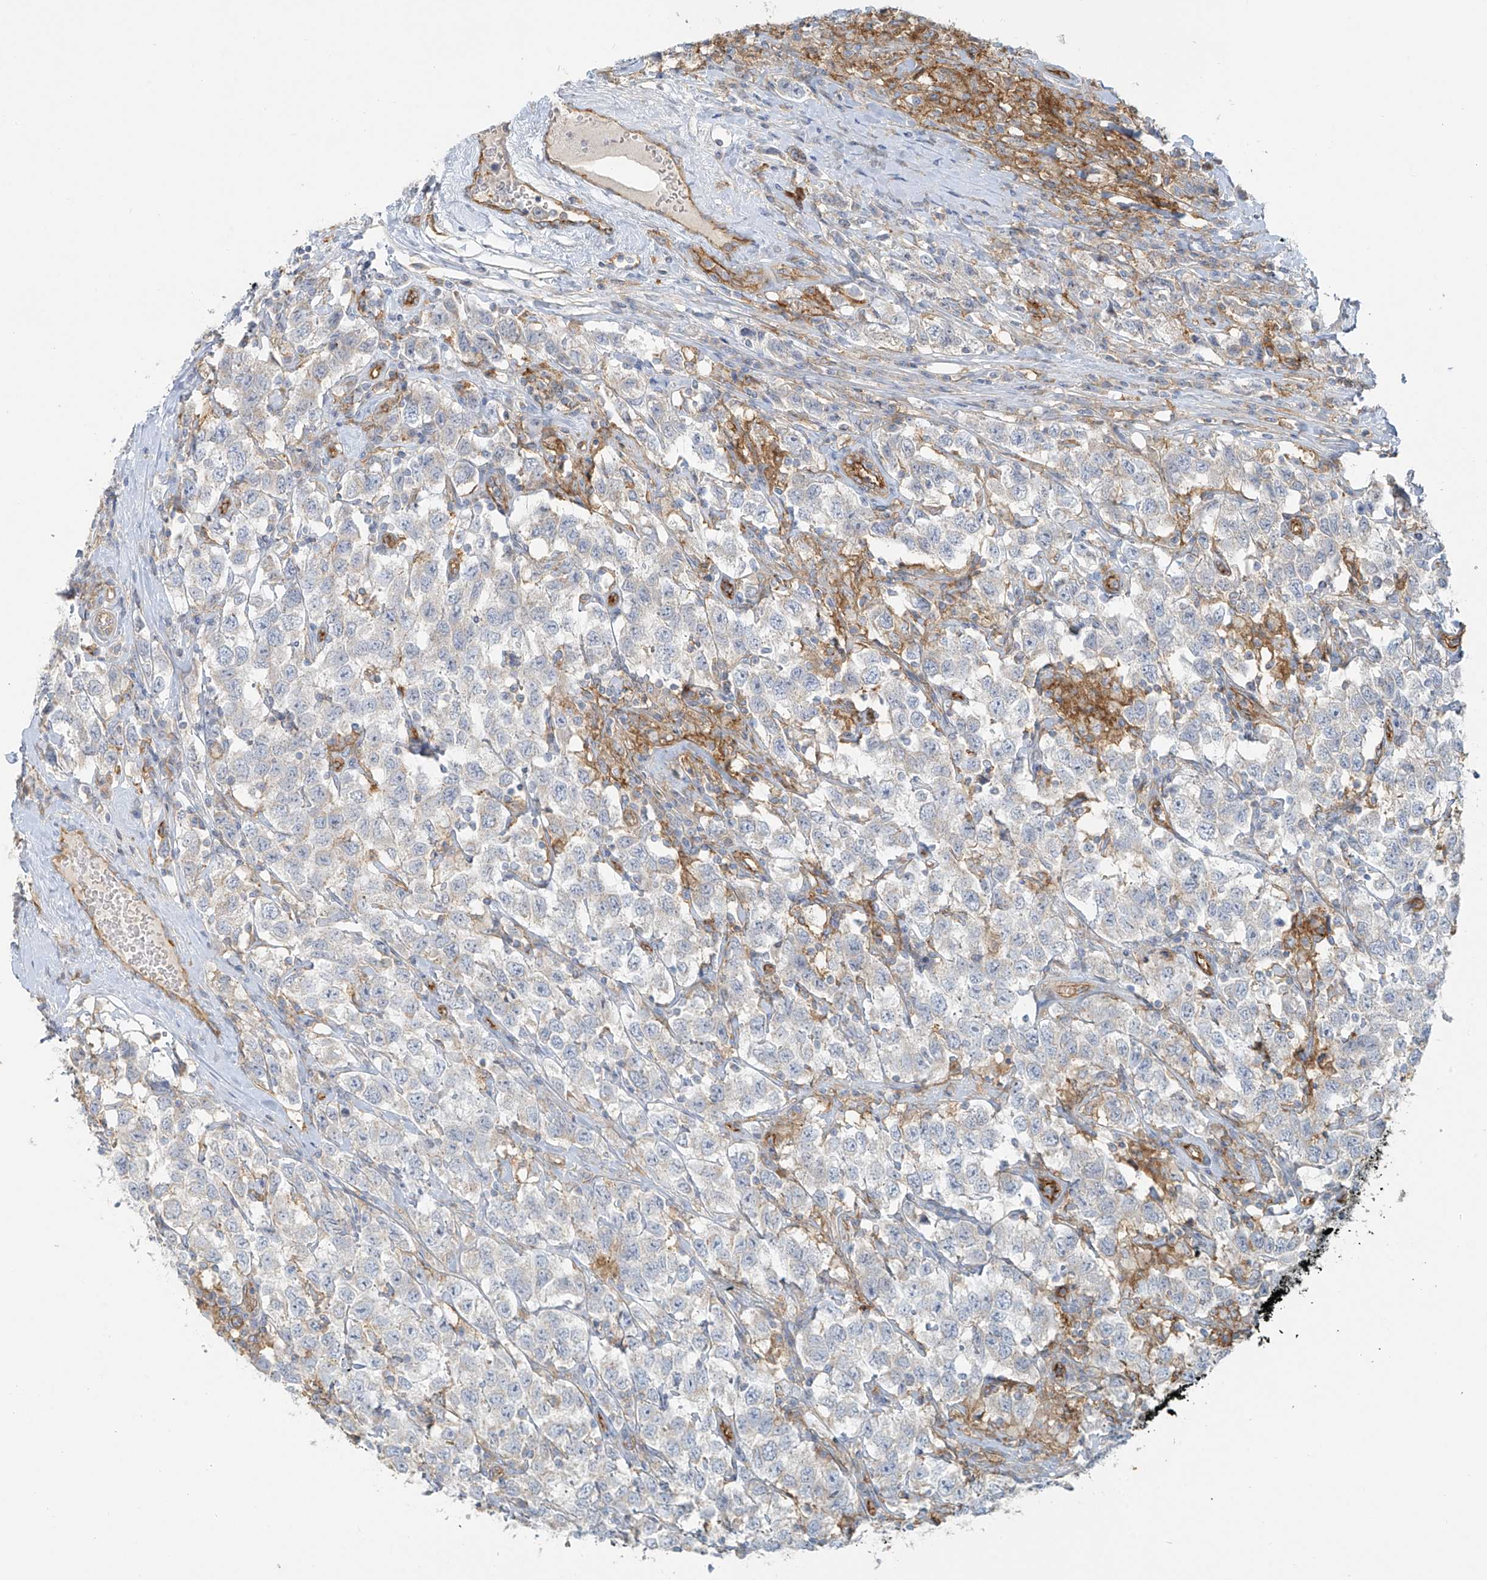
{"staining": {"intensity": "negative", "quantity": "none", "location": "none"}, "tissue": "testis cancer", "cell_type": "Tumor cells", "image_type": "cancer", "snomed": [{"axis": "morphology", "description": "Seminoma, NOS"}, {"axis": "topography", "description": "Testis"}], "caption": "A photomicrograph of testis cancer (seminoma) stained for a protein exhibits no brown staining in tumor cells.", "gene": "VAMP5", "patient": {"sex": "male", "age": 41}}